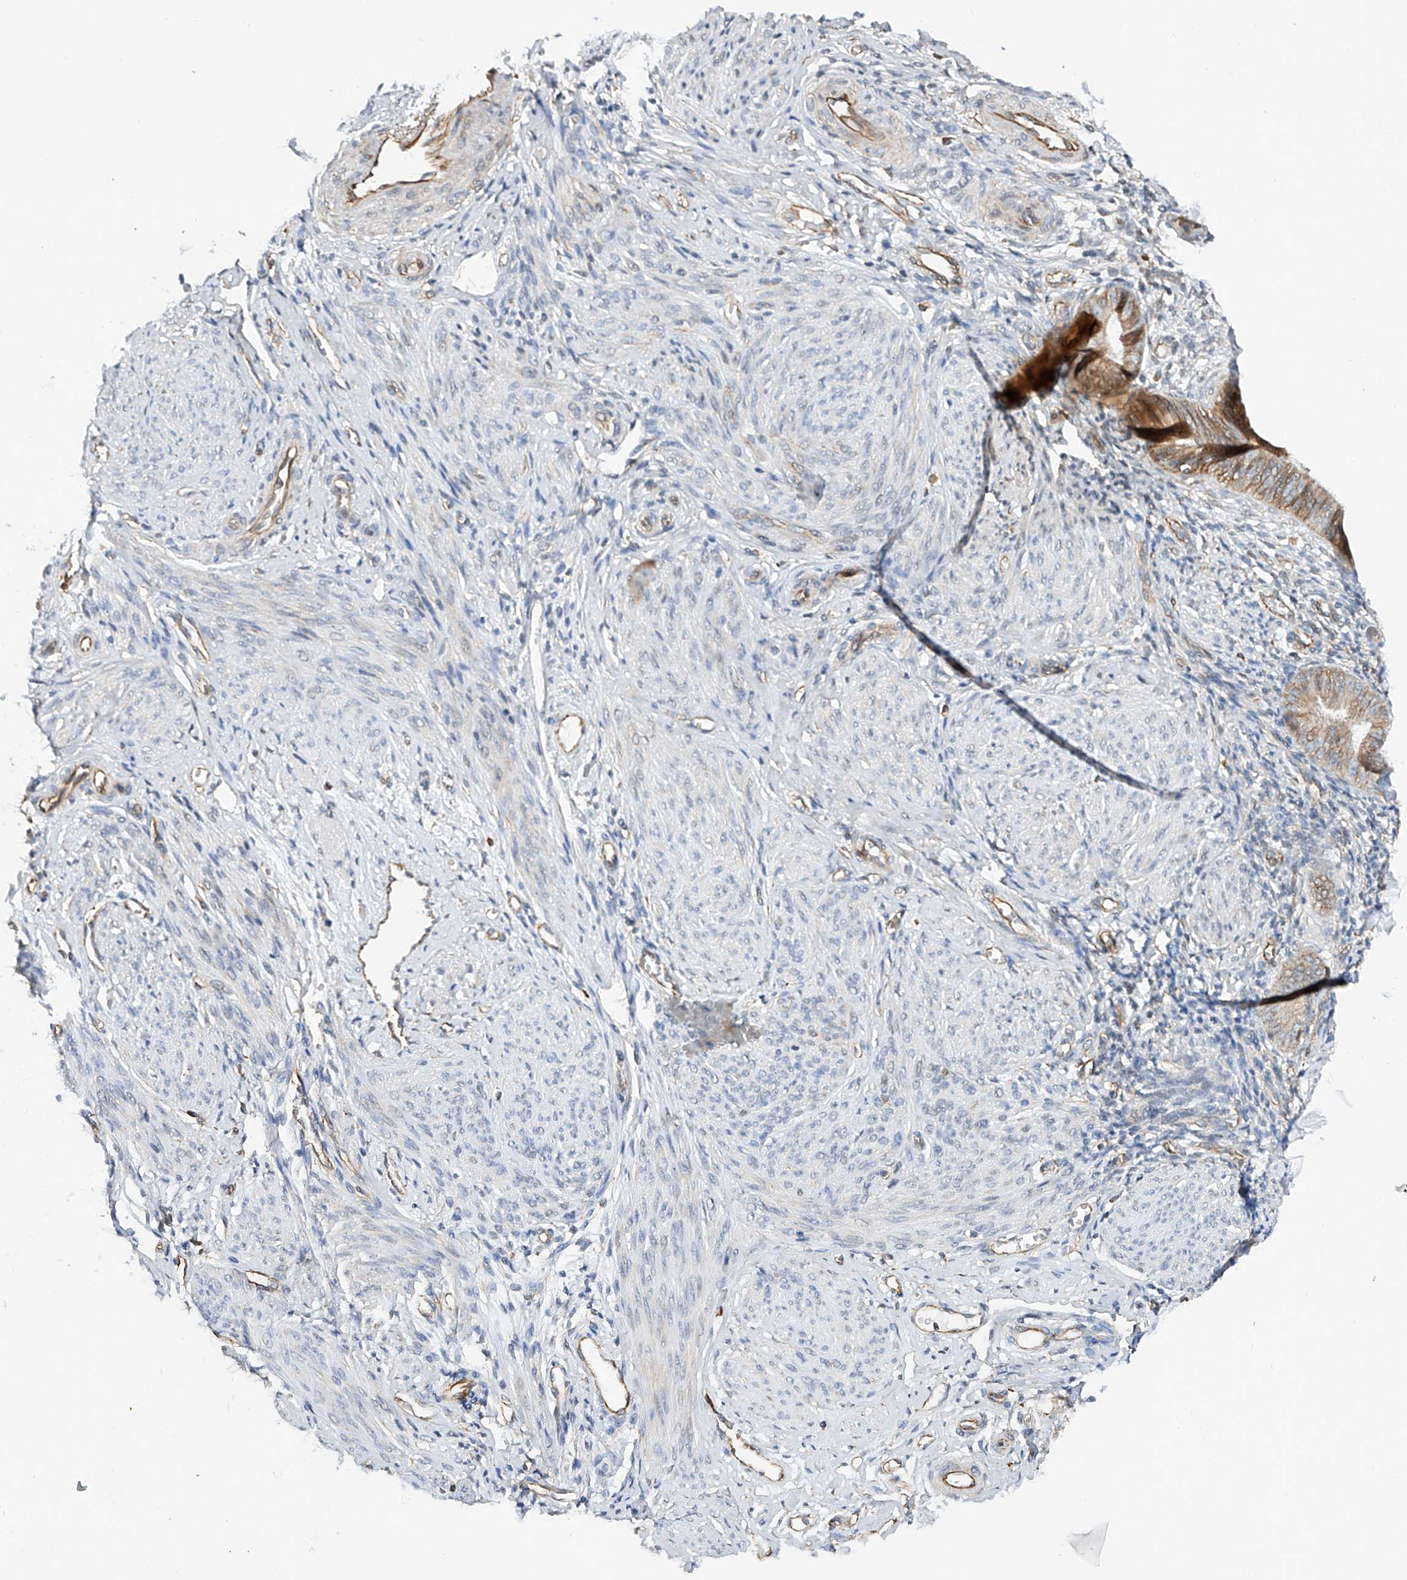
{"staining": {"intensity": "negative", "quantity": "none", "location": "none"}, "tissue": "endometrium", "cell_type": "Cells in endometrial stroma", "image_type": "normal", "snomed": [{"axis": "morphology", "description": "Normal tissue, NOS"}, {"axis": "topography", "description": "Uterus"}, {"axis": "topography", "description": "Endometrium"}], "caption": "This is an immunohistochemistry (IHC) photomicrograph of normal human endometrium. There is no positivity in cells in endometrial stroma.", "gene": "AMD1", "patient": {"sex": "female", "age": 48}}